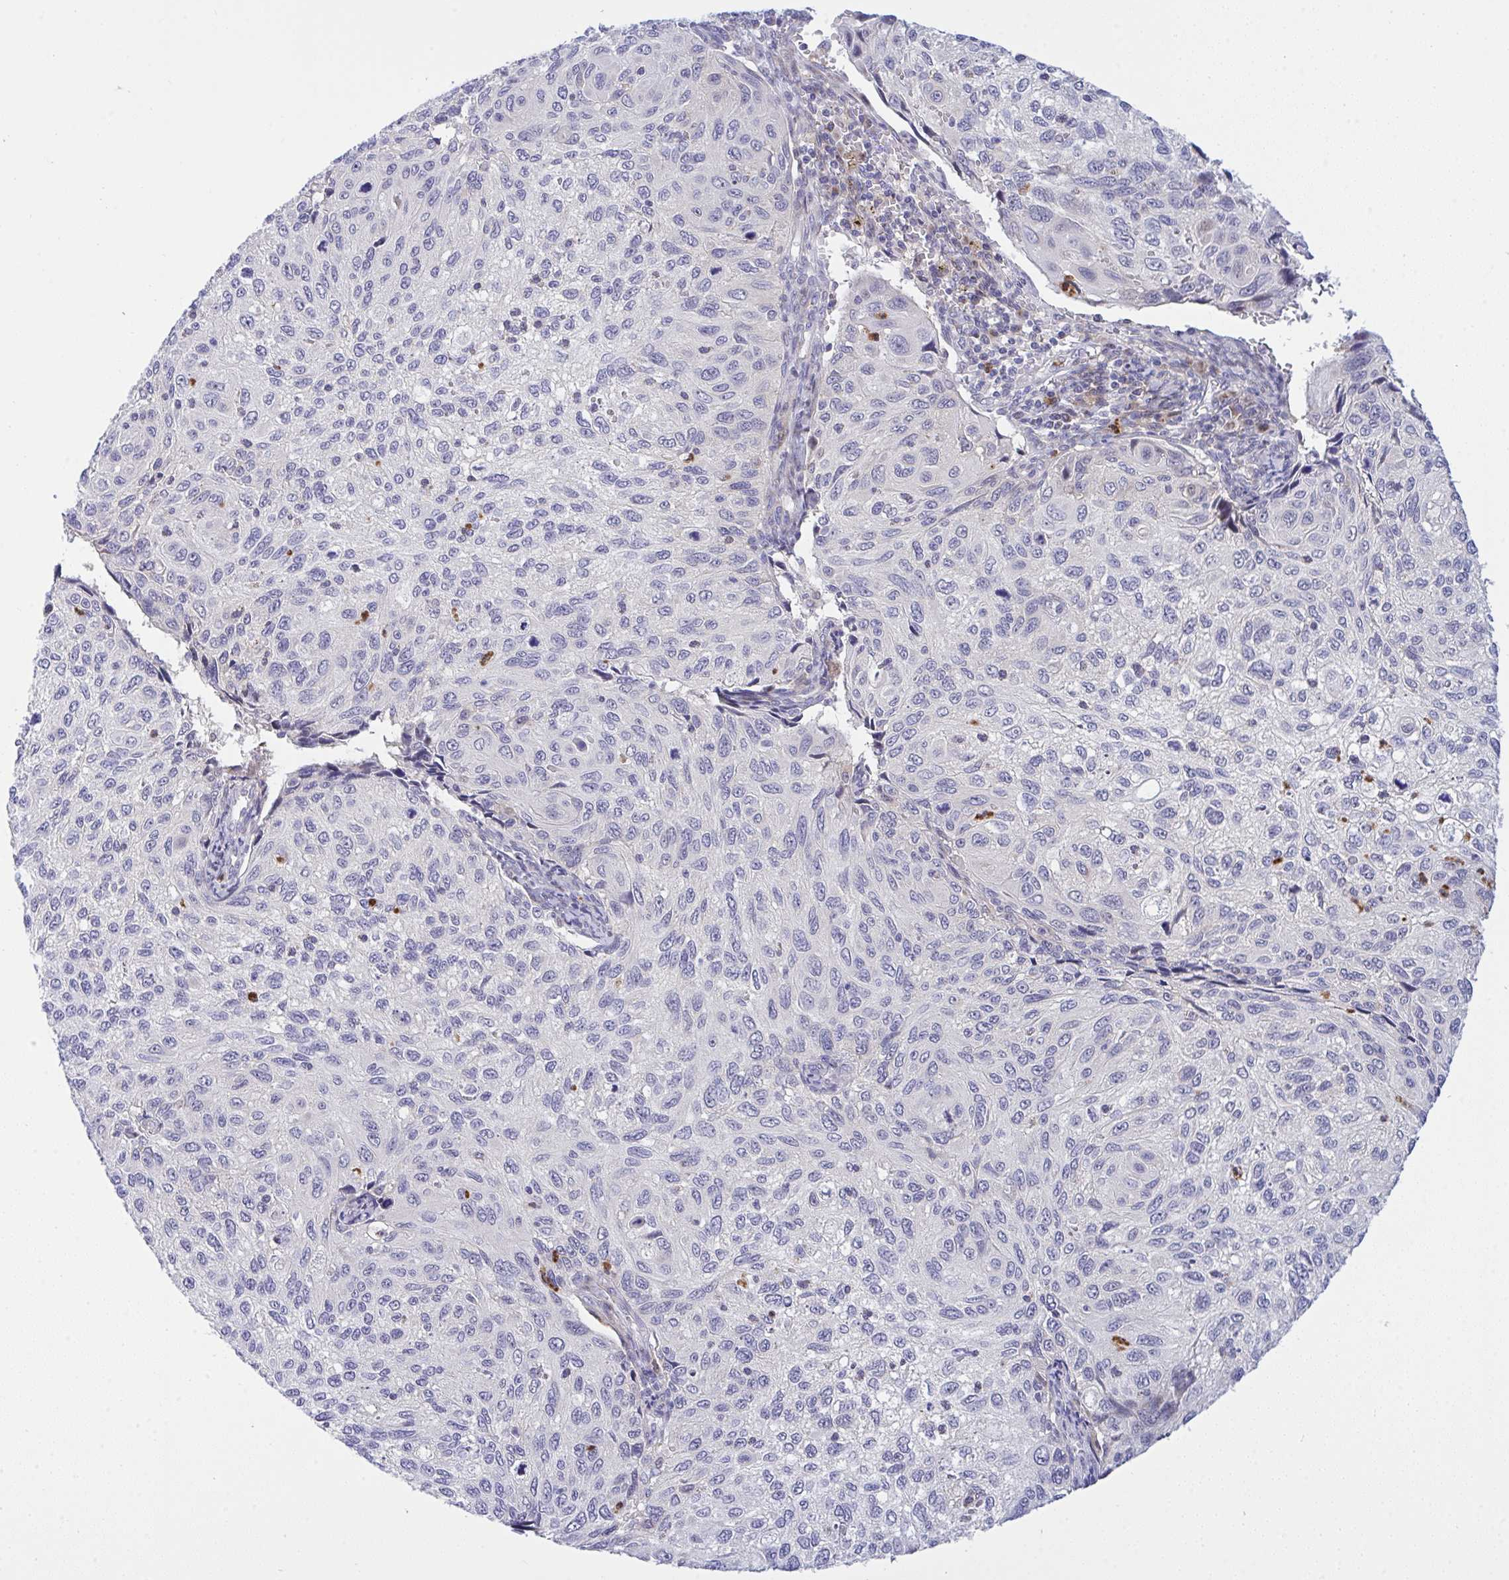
{"staining": {"intensity": "negative", "quantity": "none", "location": "none"}, "tissue": "cervical cancer", "cell_type": "Tumor cells", "image_type": "cancer", "snomed": [{"axis": "morphology", "description": "Squamous cell carcinoma, NOS"}, {"axis": "topography", "description": "Cervix"}], "caption": "Immunohistochemistry of human cervical cancer reveals no positivity in tumor cells.", "gene": "ZNF554", "patient": {"sex": "female", "age": 70}}